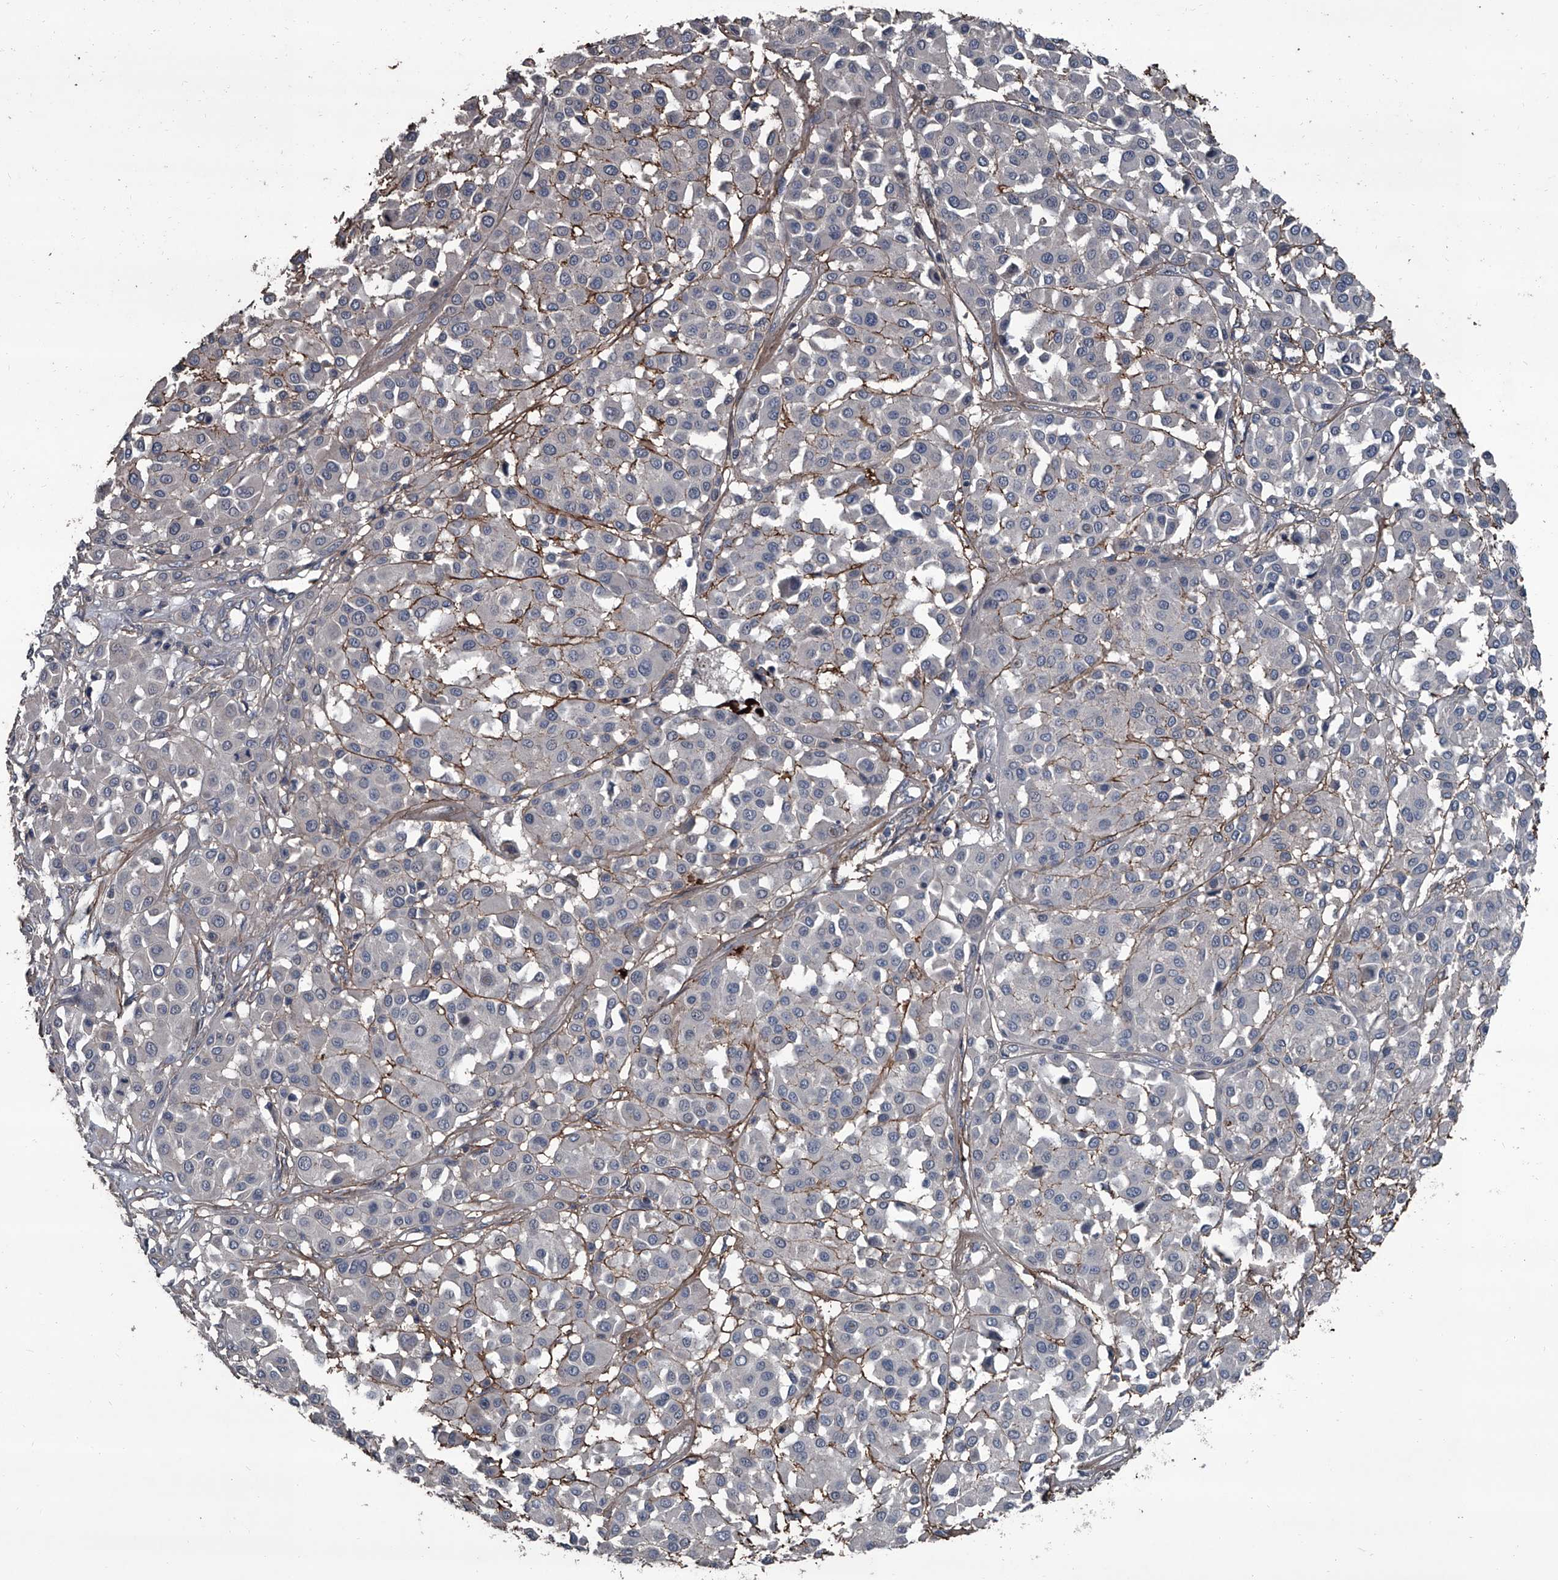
{"staining": {"intensity": "negative", "quantity": "none", "location": "none"}, "tissue": "melanoma", "cell_type": "Tumor cells", "image_type": "cancer", "snomed": [{"axis": "morphology", "description": "Malignant melanoma, Metastatic site"}, {"axis": "topography", "description": "Soft tissue"}], "caption": "Image shows no protein positivity in tumor cells of melanoma tissue.", "gene": "OARD1", "patient": {"sex": "male", "age": 41}}